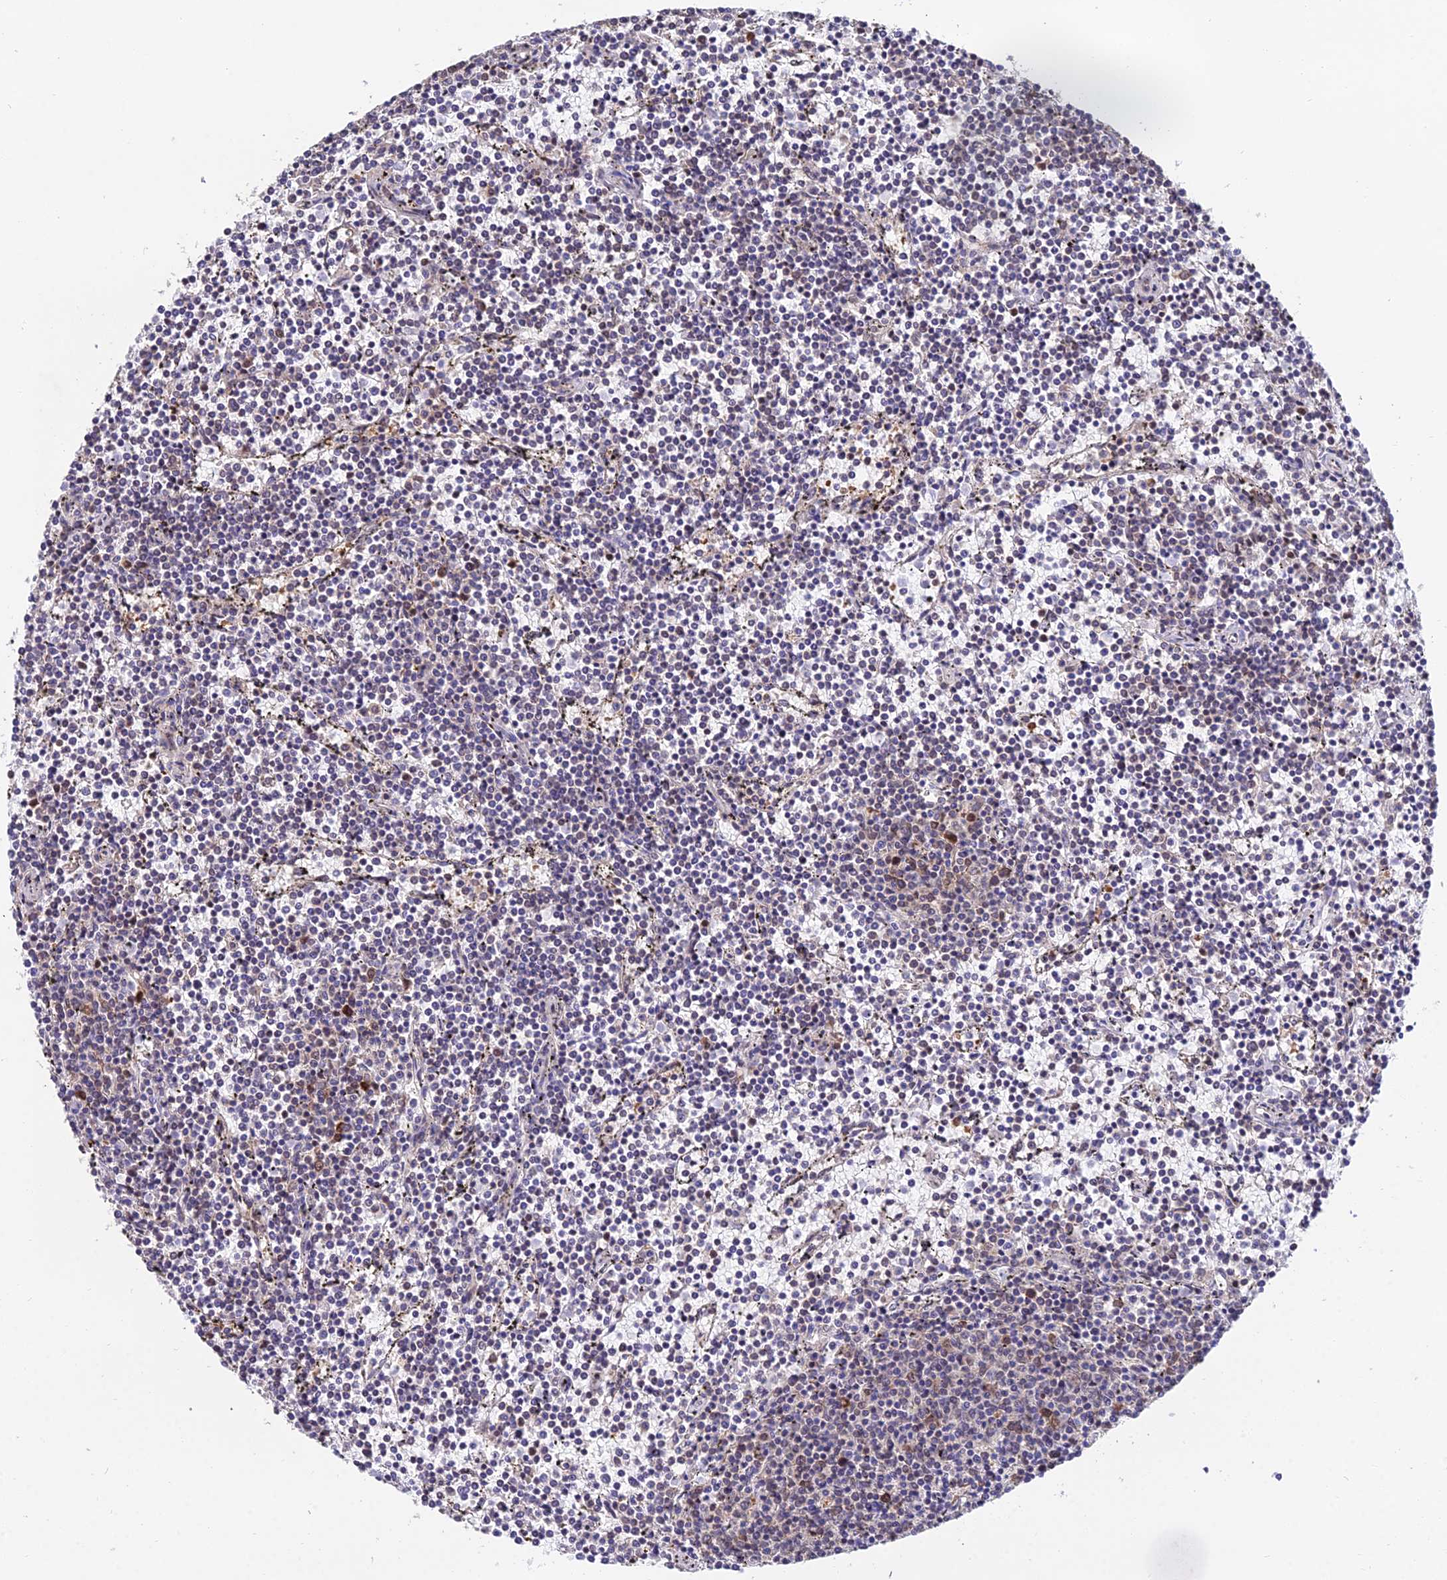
{"staining": {"intensity": "negative", "quantity": "none", "location": "none"}, "tissue": "lymphoma", "cell_type": "Tumor cells", "image_type": "cancer", "snomed": [{"axis": "morphology", "description": "Malignant lymphoma, non-Hodgkin's type, Low grade"}, {"axis": "topography", "description": "Spleen"}], "caption": "IHC micrograph of neoplastic tissue: human lymphoma stained with DAB (3,3'-diaminobenzidine) displays no significant protein positivity in tumor cells. Brightfield microscopy of immunohistochemistry stained with DAB (3,3'-diaminobenzidine) (brown) and hematoxylin (blue), captured at high magnification.", "gene": "INPP4A", "patient": {"sex": "female", "age": 50}}